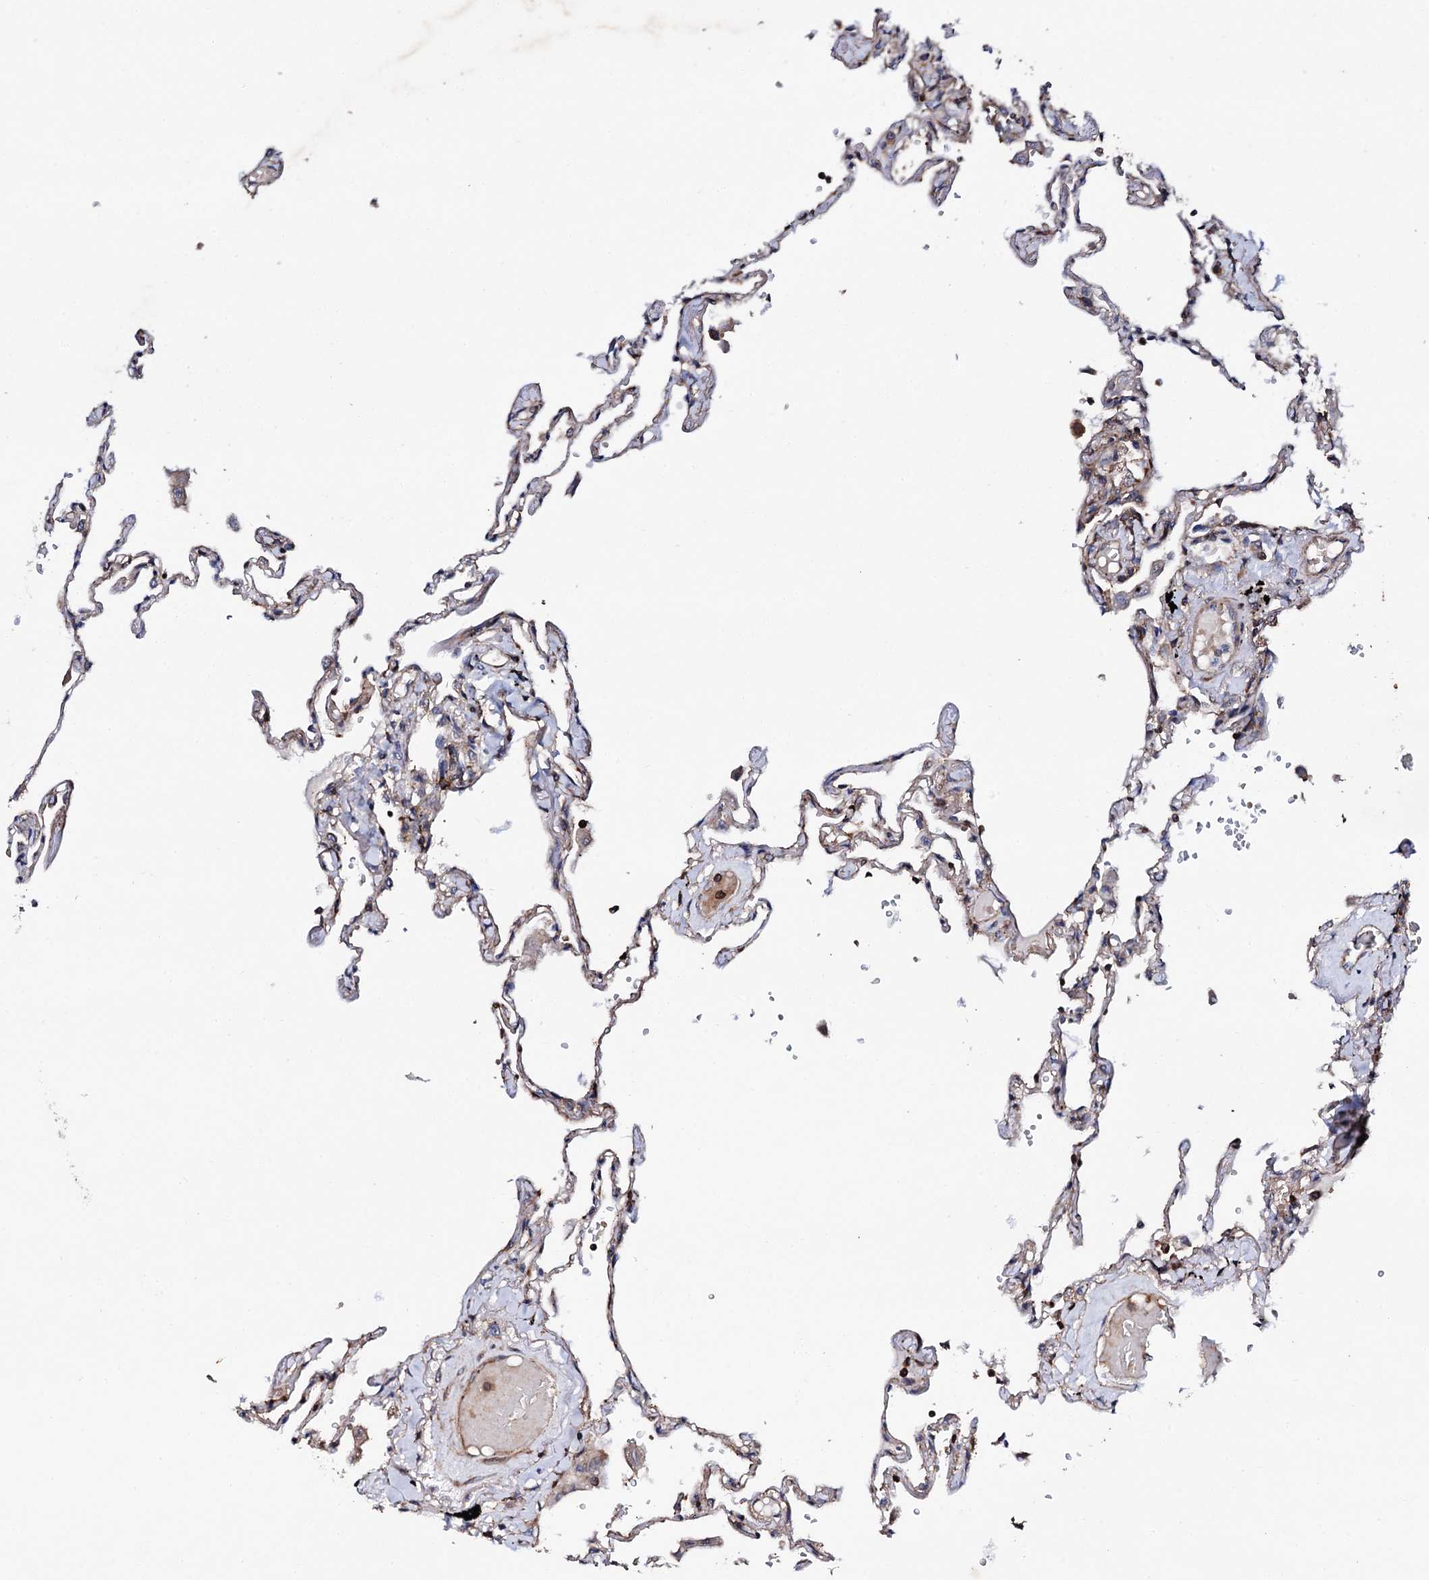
{"staining": {"intensity": "weak", "quantity": "25%-75%", "location": "cytoplasmic/membranous,nuclear"}, "tissue": "lung", "cell_type": "Alveolar cells", "image_type": "normal", "snomed": [{"axis": "morphology", "description": "Normal tissue, NOS"}, {"axis": "topography", "description": "Lung"}], "caption": "This is an image of immunohistochemistry (IHC) staining of benign lung, which shows weak positivity in the cytoplasmic/membranous,nuclear of alveolar cells.", "gene": "GTPBP4", "patient": {"sex": "female", "age": 67}}